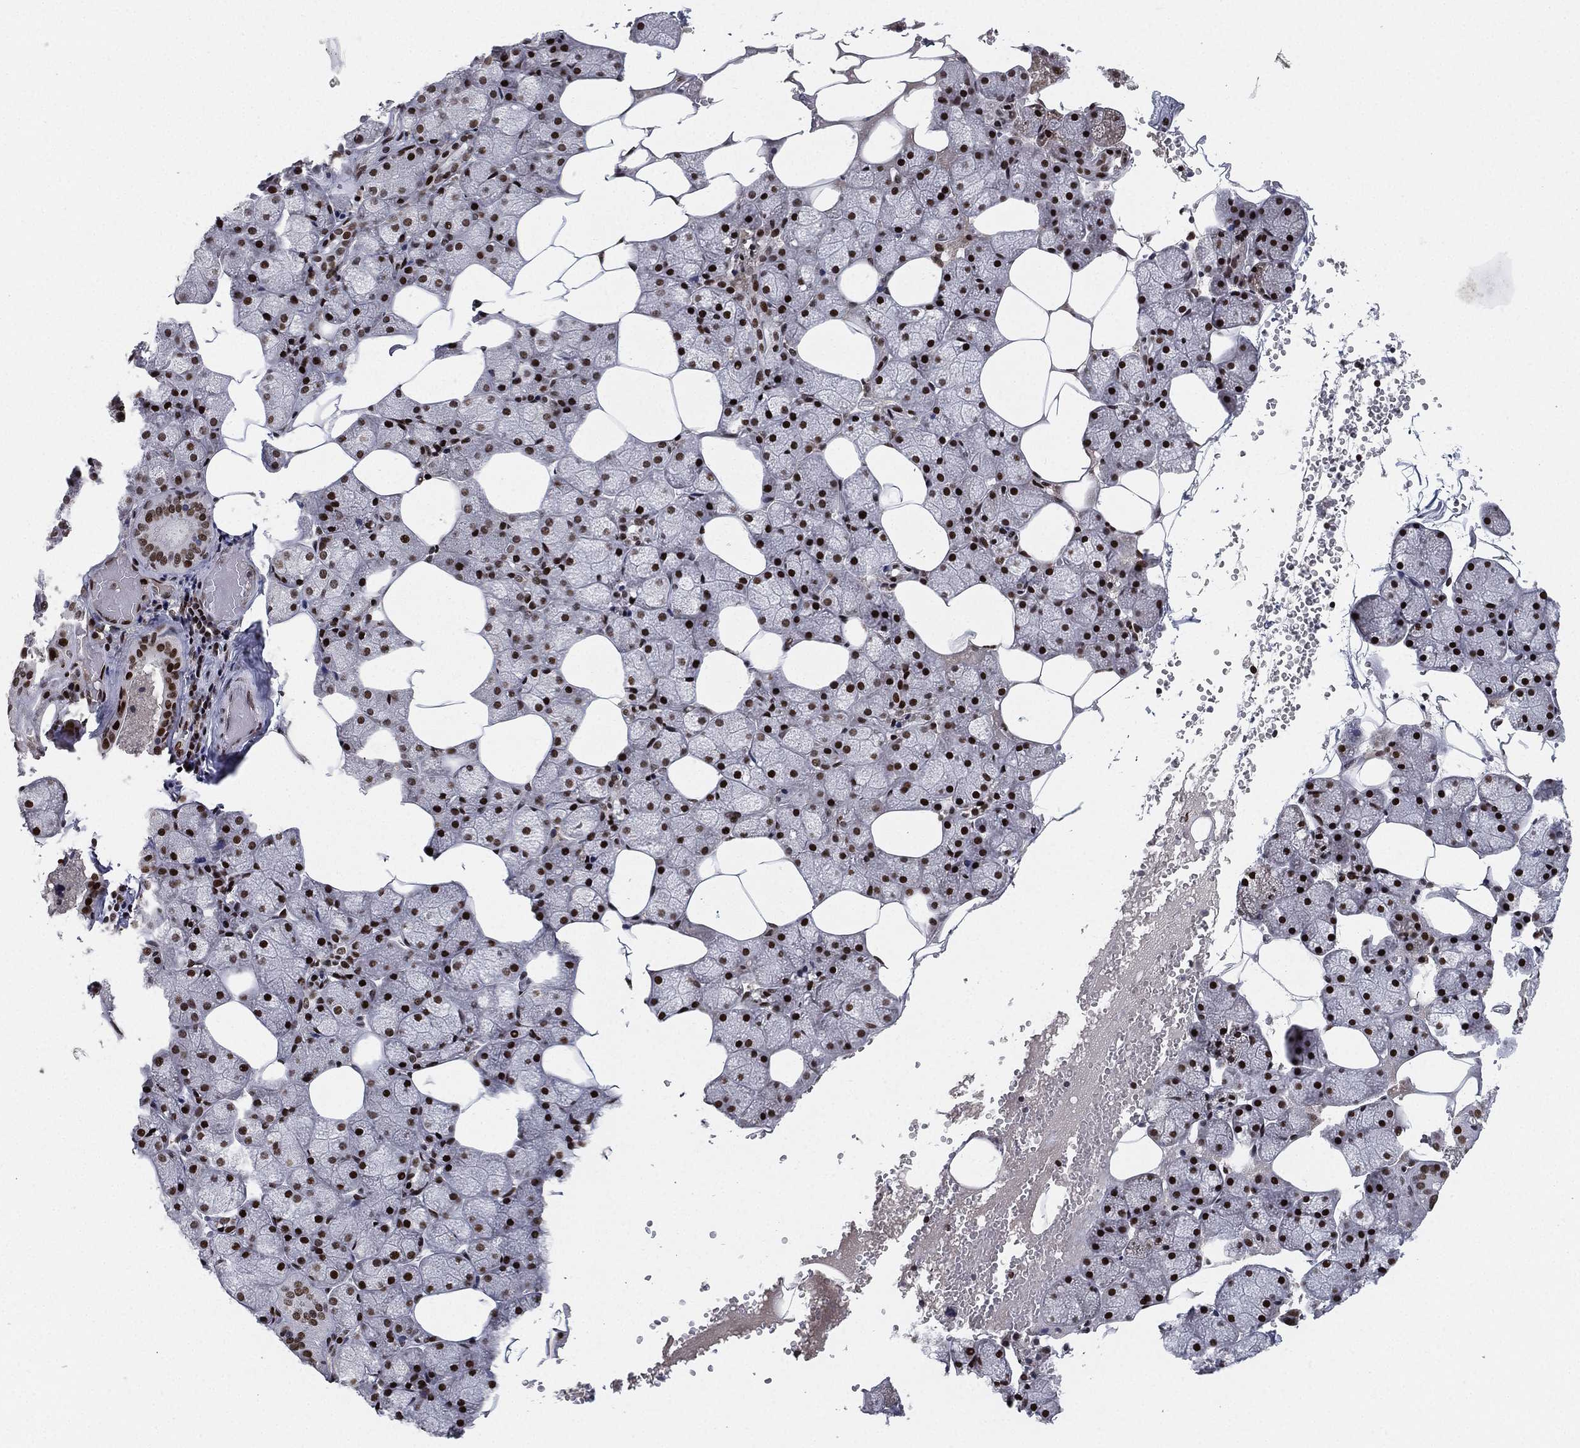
{"staining": {"intensity": "strong", "quantity": ">75%", "location": "nuclear"}, "tissue": "salivary gland", "cell_type": "Glandular cells", "image_type": "normal", "snomed": [{"axis": "morphology", "description": "Normal tissue, NOS"}, {"axis": "topography", "description": "Salivary gland"}], "caption": "Immunohistochemistry of unremarkable human salivary gland demonstrates high levels of strong nuclear expression in approximately >75% of glandular cells. The protein is shown in brown color, while the nuclei are stained blue.", "gene": "RTF1", "patient": {"sex": "male", "age": 38}}